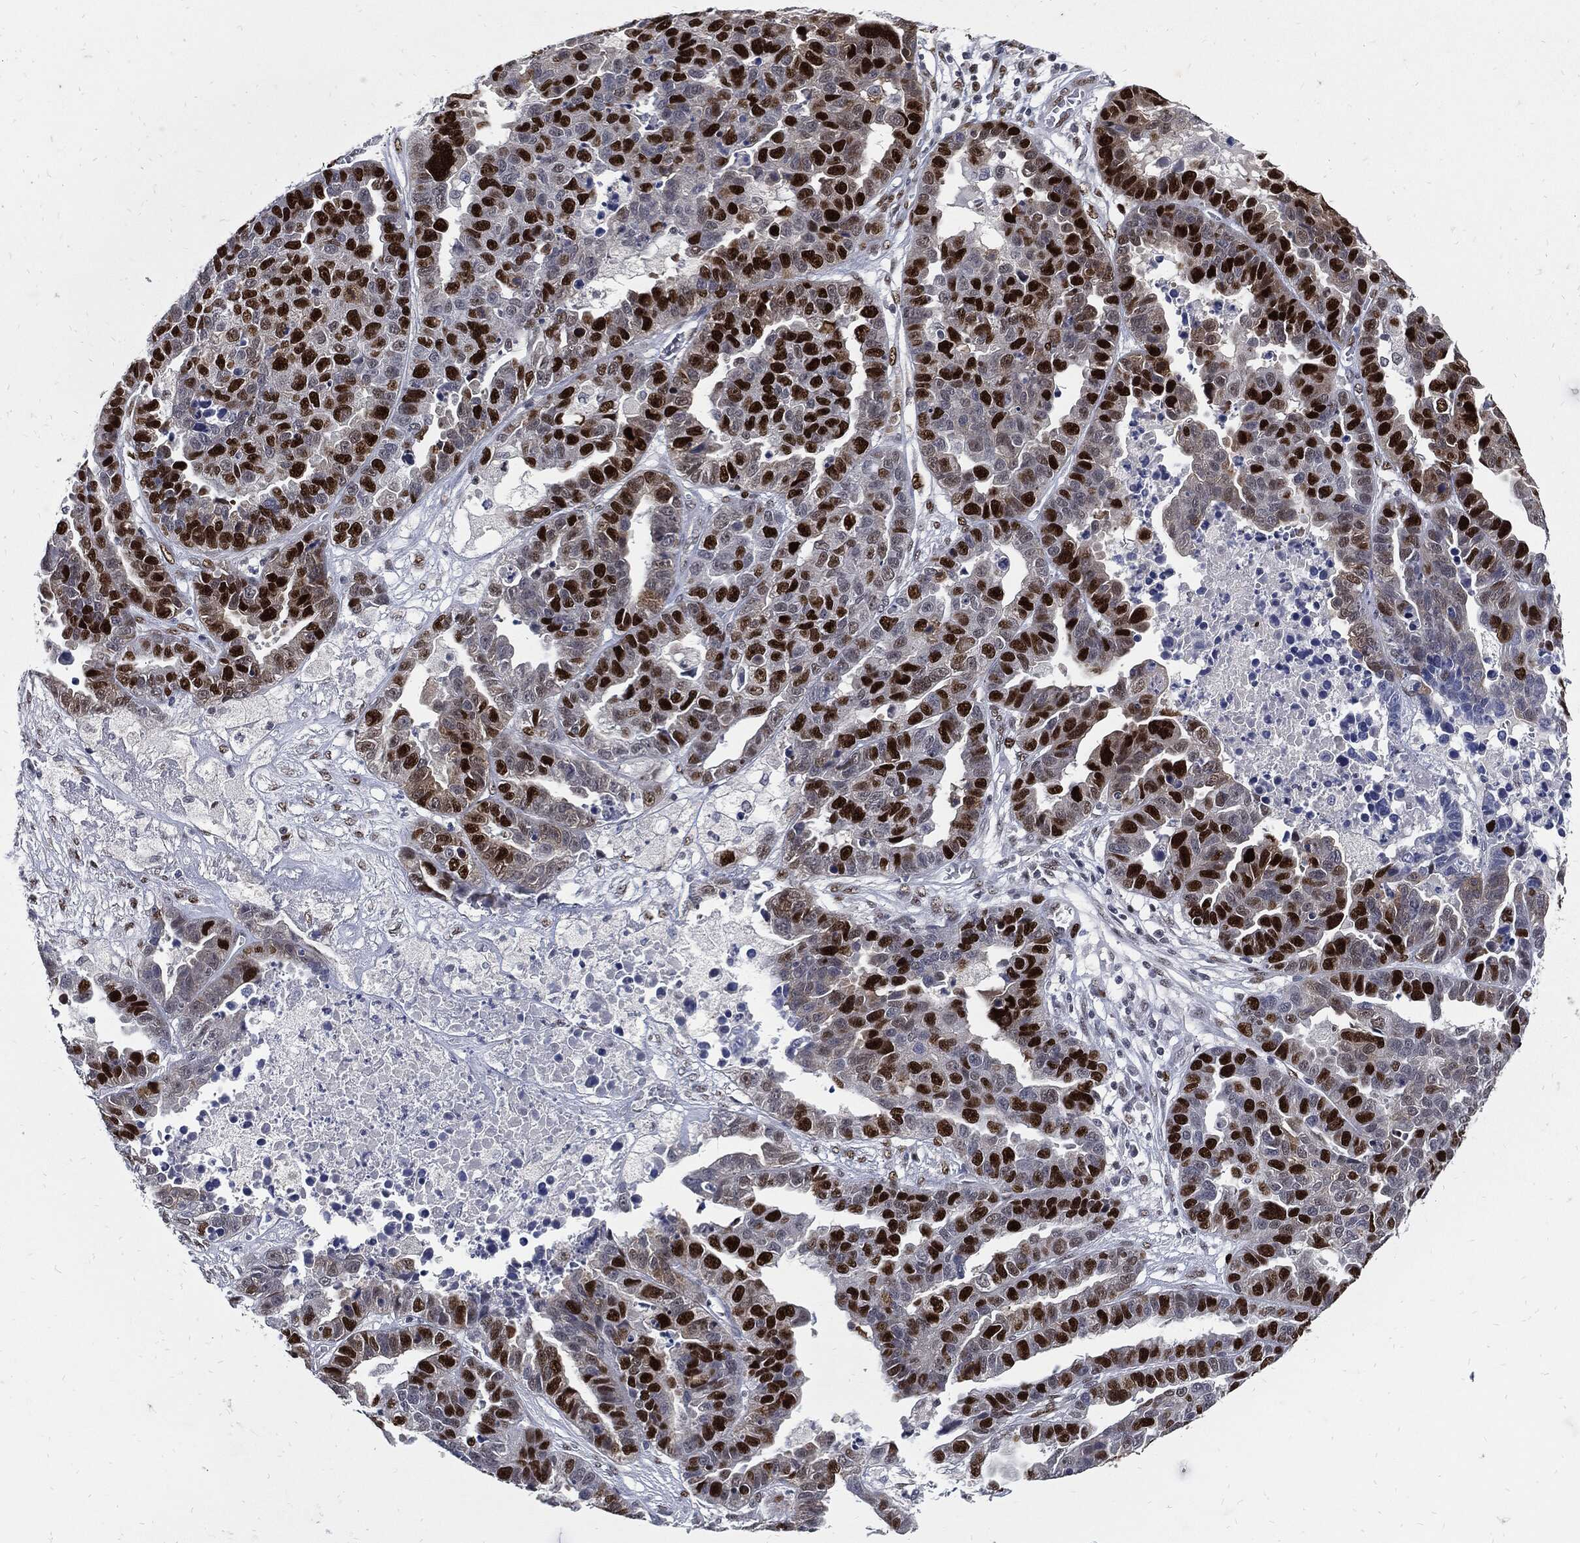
{"staining": {"intensity": "strong", "quantity": "25%-75%", "location": "nuclear"}, "tissue": "ovarian cancer", "cell_type": "Tumor cells", "image_type": "cancer", "snomed": [{"axis": "morphology", "description": "Cystadenocarcinoma, serous, NOS"}, {"axis": "topography", "description": "Ovary"}], "caption": "Immunohistochemistry (IHC) micrograph of ovarian cancer stained for a protein (brown), which exhibits high levels of strong nuclear staining in approximately 25%-75% of tumor cells.", "gene": "NBN", "patient": {"sex": "female", "age": 87}}